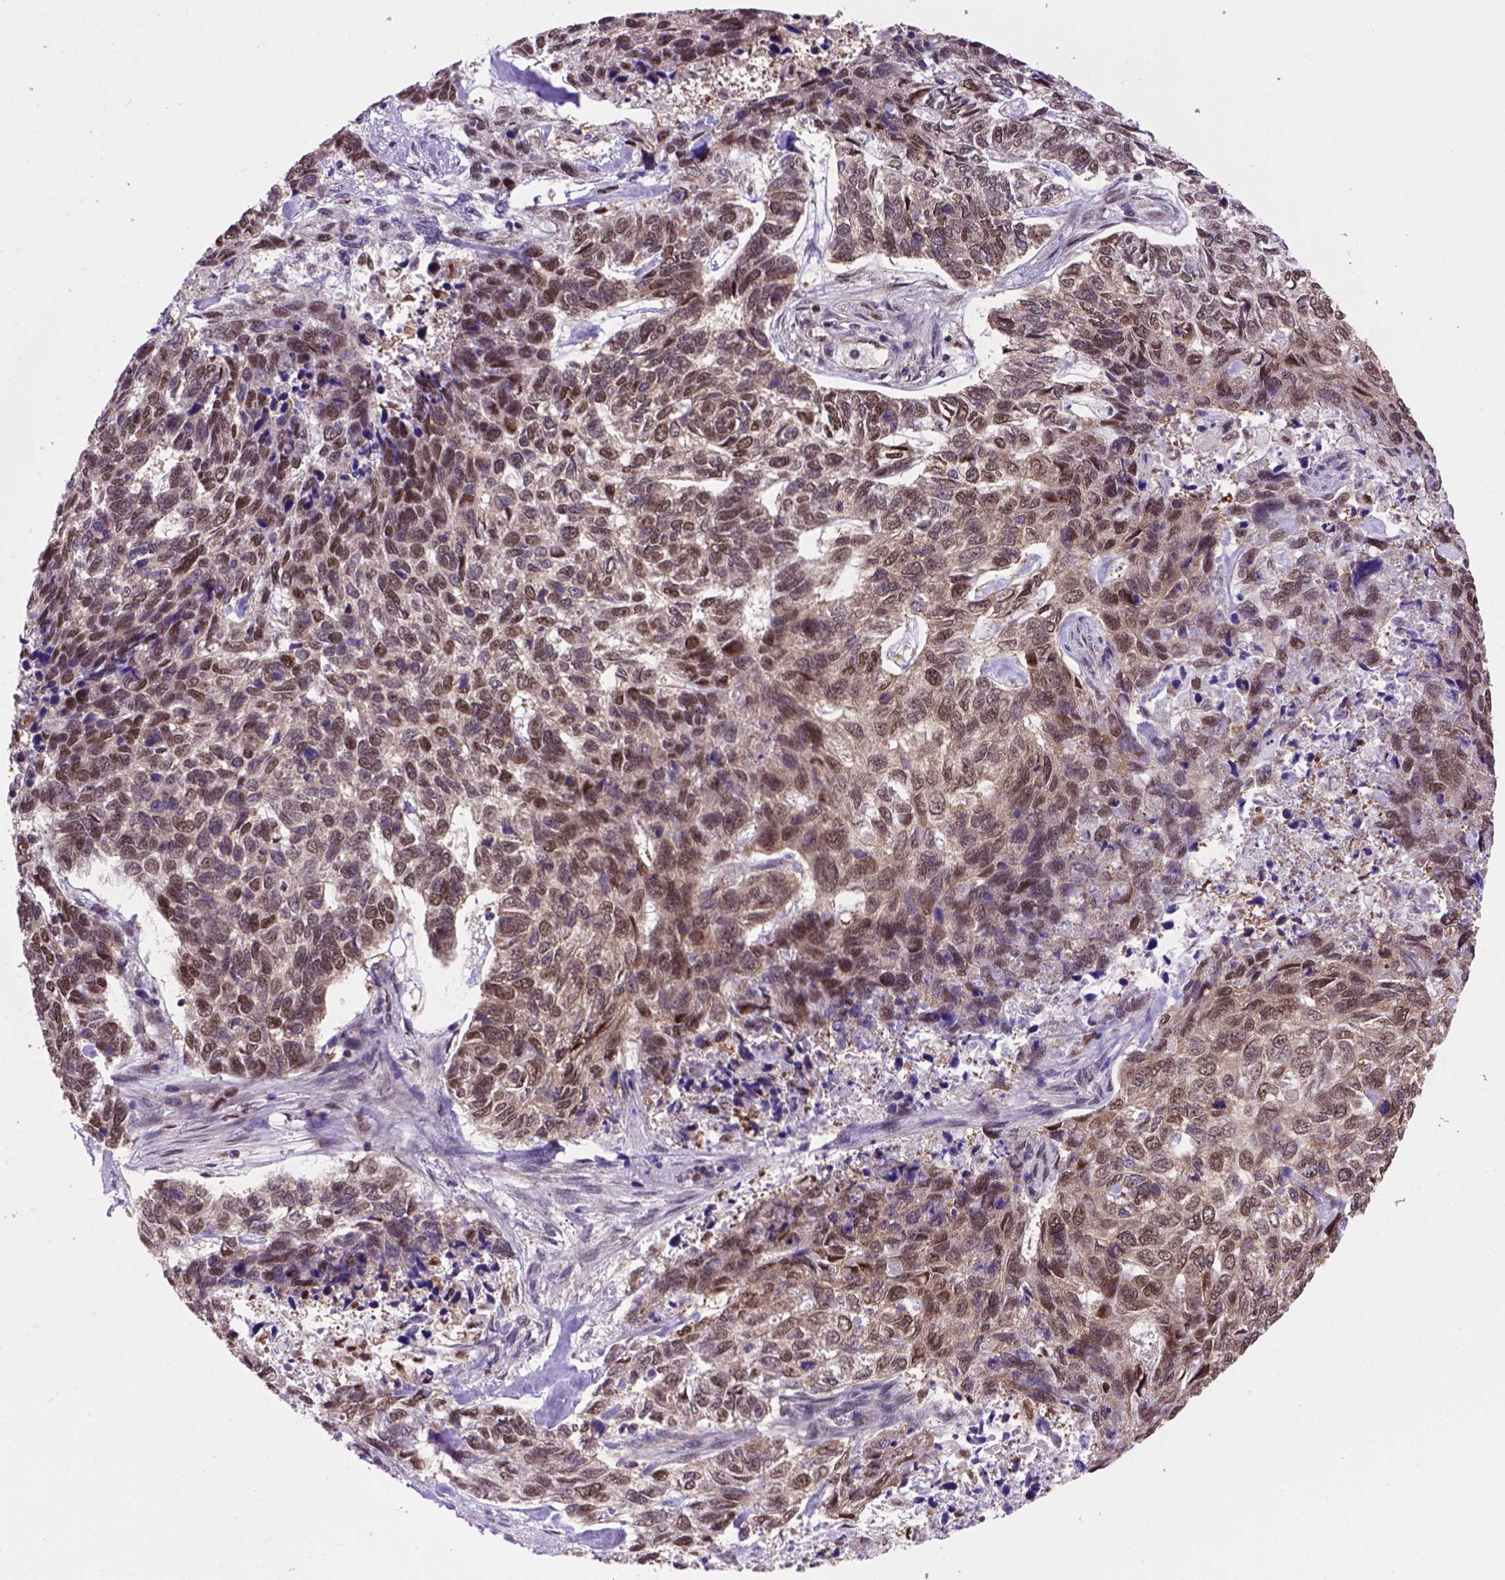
{"staining": {"intensity": "moderate", "quantity": ">75%", "location": "nuclear"}, "tissue": "skin cancer", "cell_type": "Tumor cells", "image_type": "cancer", "snomed": [{"axis": "morphology", "description": "Basal cell carcinoma"}, {"axis": "topography", "description": "Skin"}], "caption": "This is an image of immunohistochemistry staining of skin cancer (basal cell carcinoma), which shows moderate staining in the nuclear of tumor cells.", "gene": "PSMC2", "patient": {"sex": "female", "age": 65}}